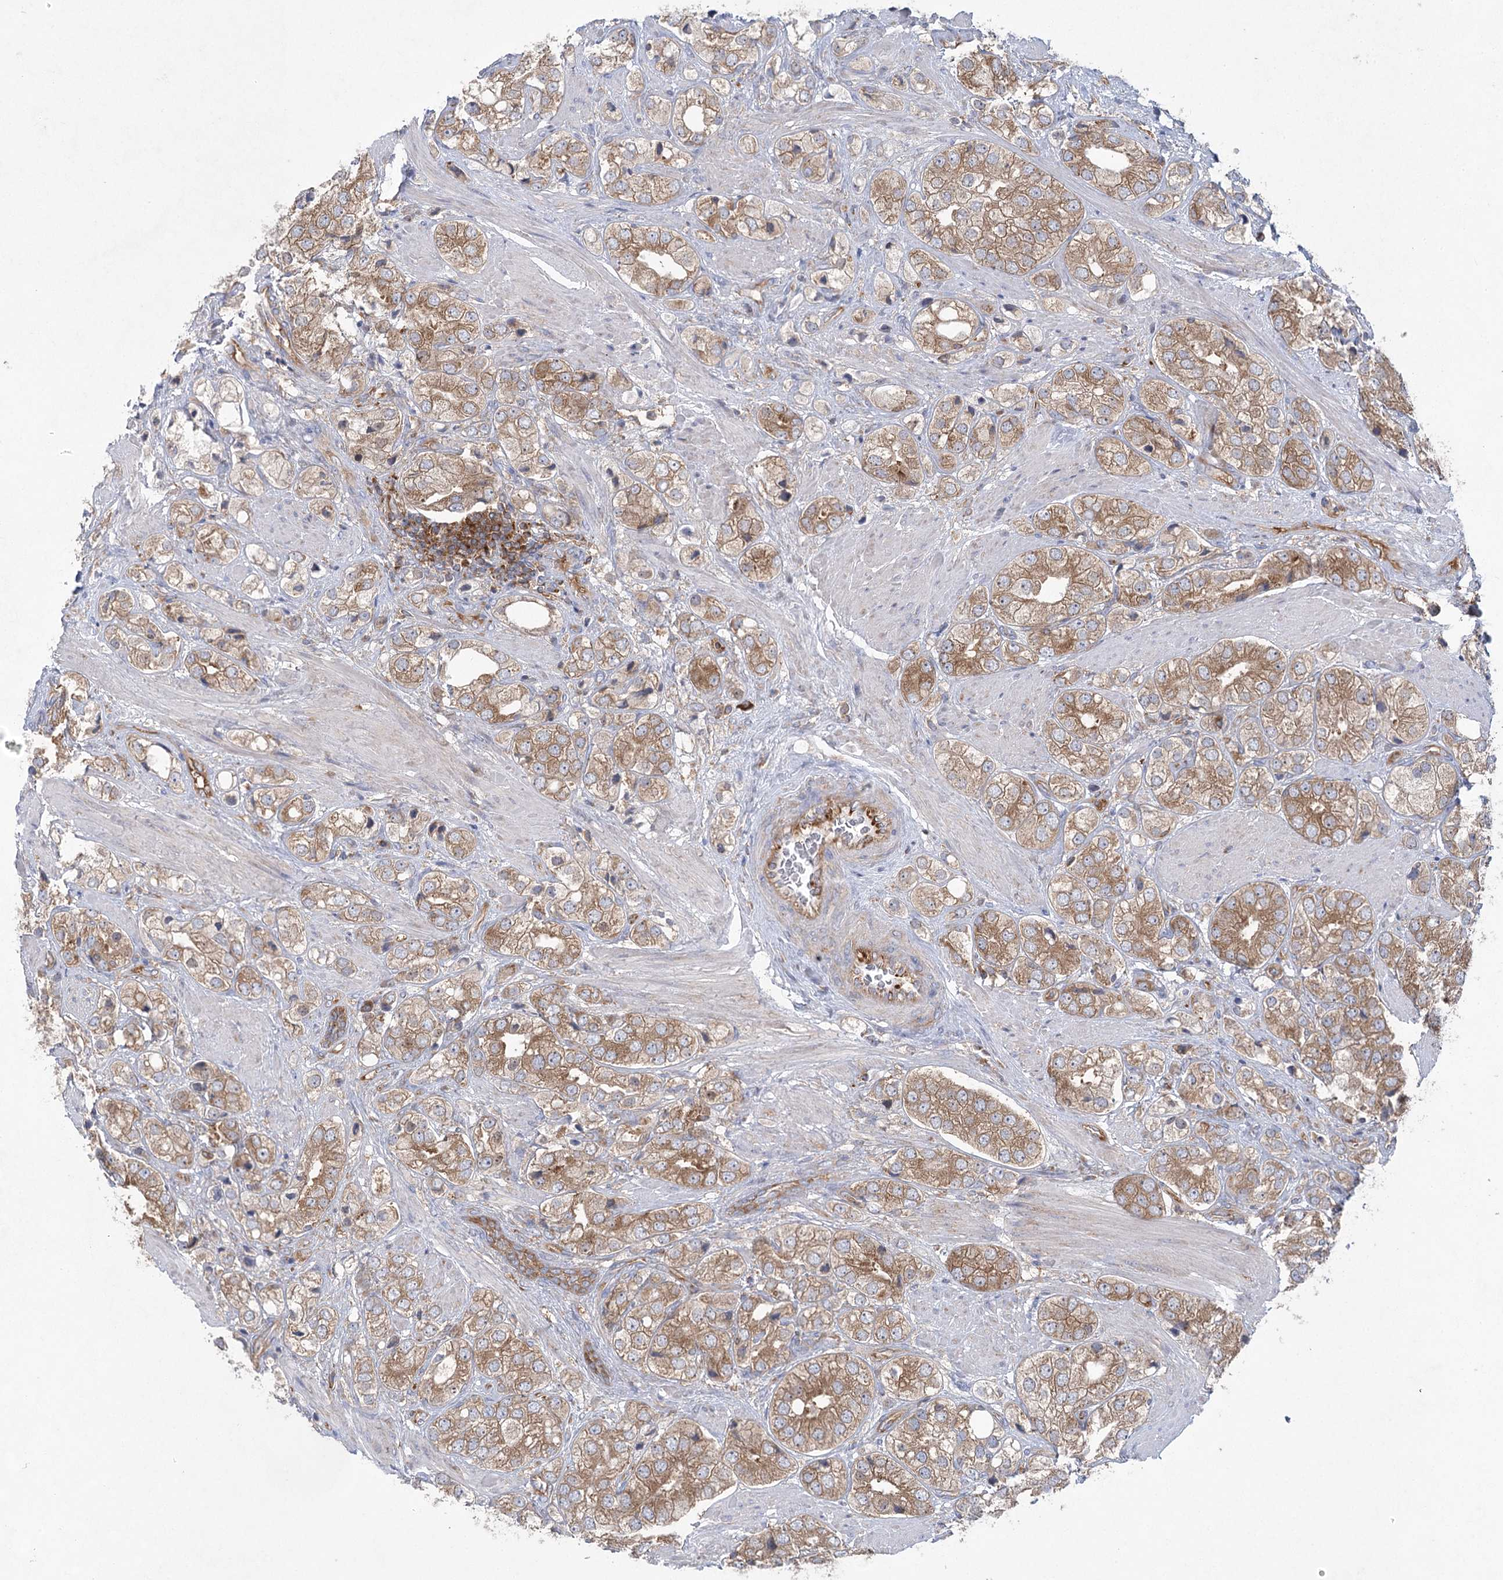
{"staining": {"intensity": "moderate", "quantity": ">75%", "location": "cytoplasmic/membranous"}, "tissue": "prostate cancer", "cell_type": "Tumor cells", "image_type": "cancer", "snomed": [{"axis": "morphology", "description": "Adenocarcinoma, High grade"}, {"axis": "topography", "description": "Prostate"}], "caption": "Human prostate cancer stained with a protein marker reveals moderate staining in tumor cells.", "gene": "EIF3A", "patient": {"sex": "male", "age": 50}}